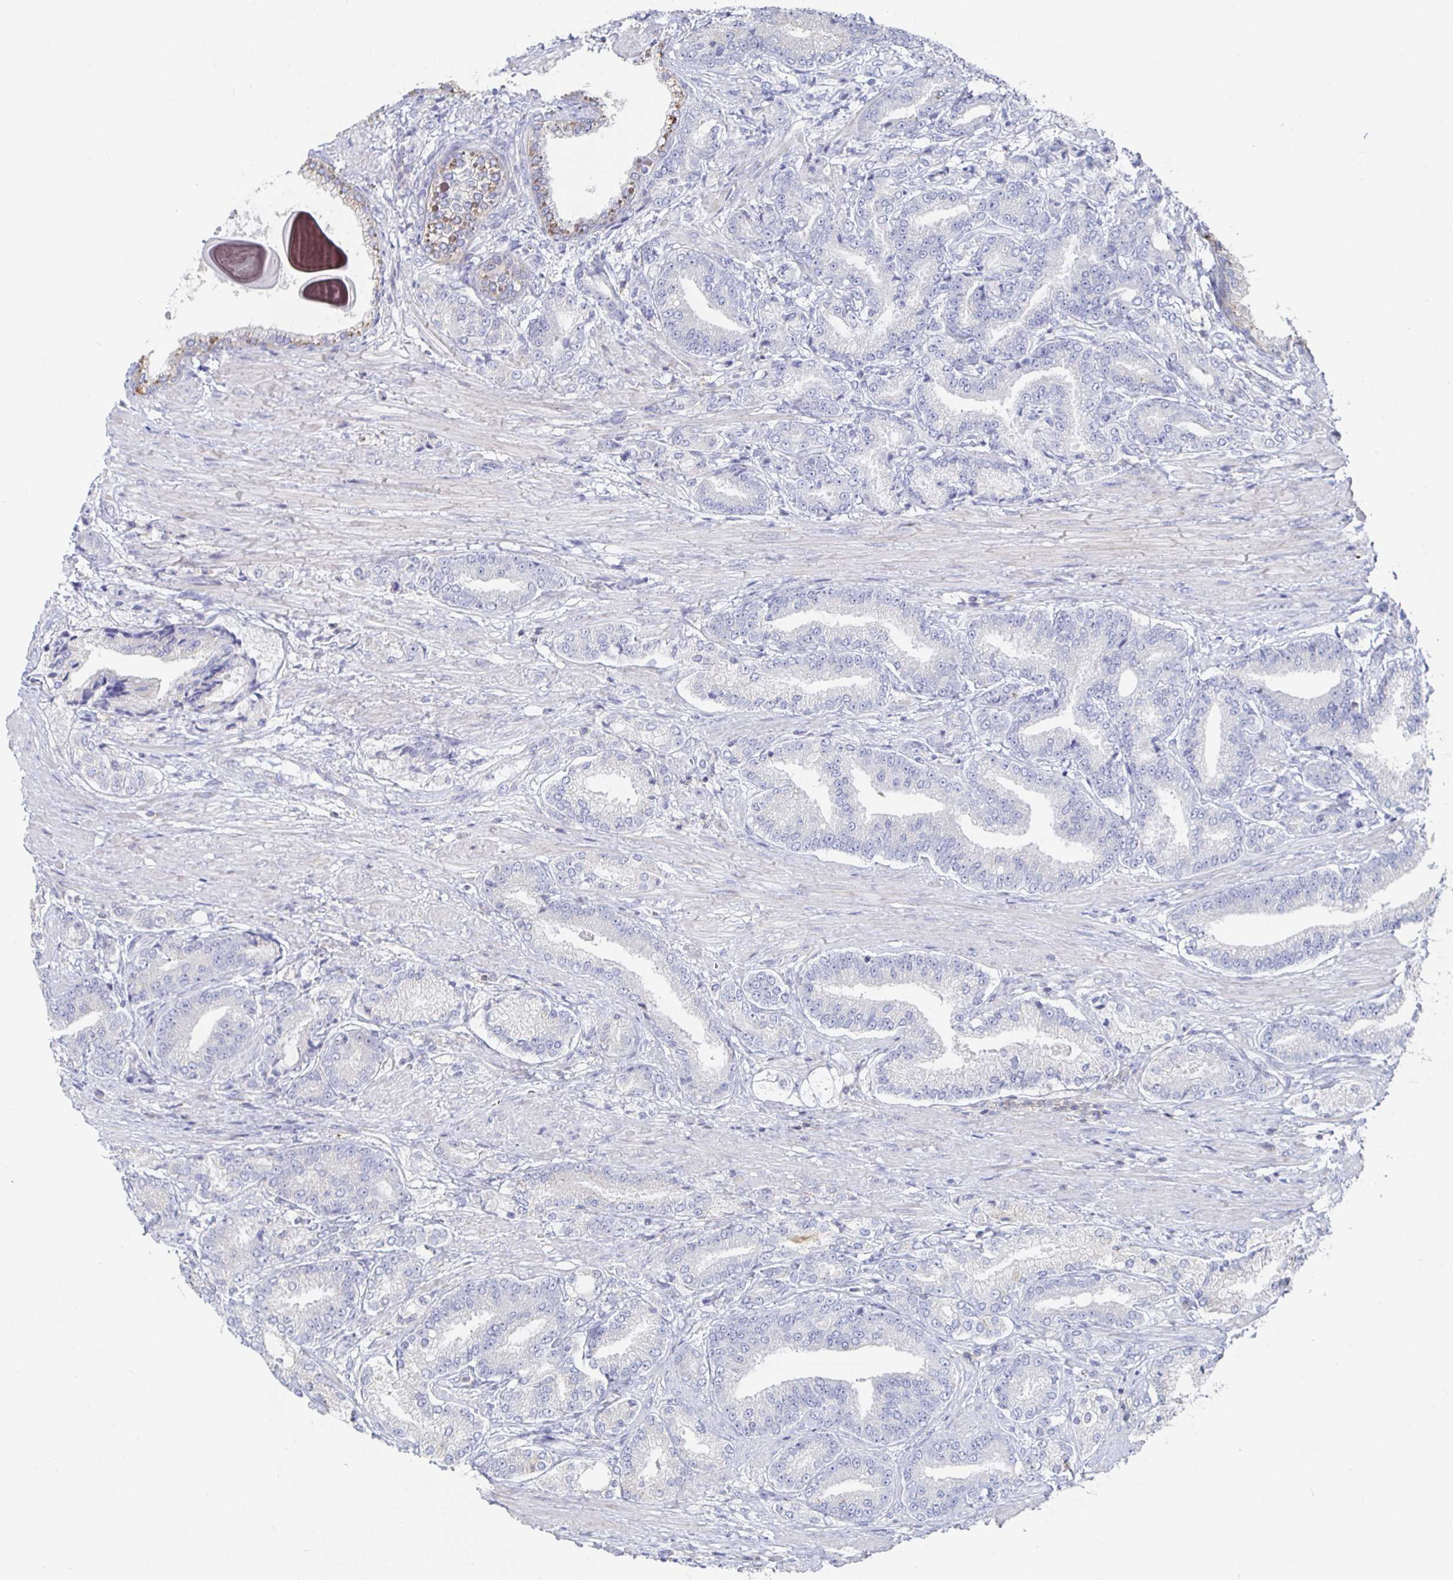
{"staining": {"intensity": "negative", "quantity": "none", "location": "none"}, "tissue": "prostate cancer", "cell_type": "Tumor cells", "image_type": "cancer", "snomed": [{"axis": "morphology", "description": "Adenocarcinoma, High grade"}, {"axis": "topography", "description": "Prostate and seminal vesicle, NOS"}], "caption": "DAB immunohistochemical staining of human high-grade adenocarcinoma (prostate) displays no significant staining in tumor cells.", "gene": "PIK3CD", "patient": {"sex": "male", "age": 61}}